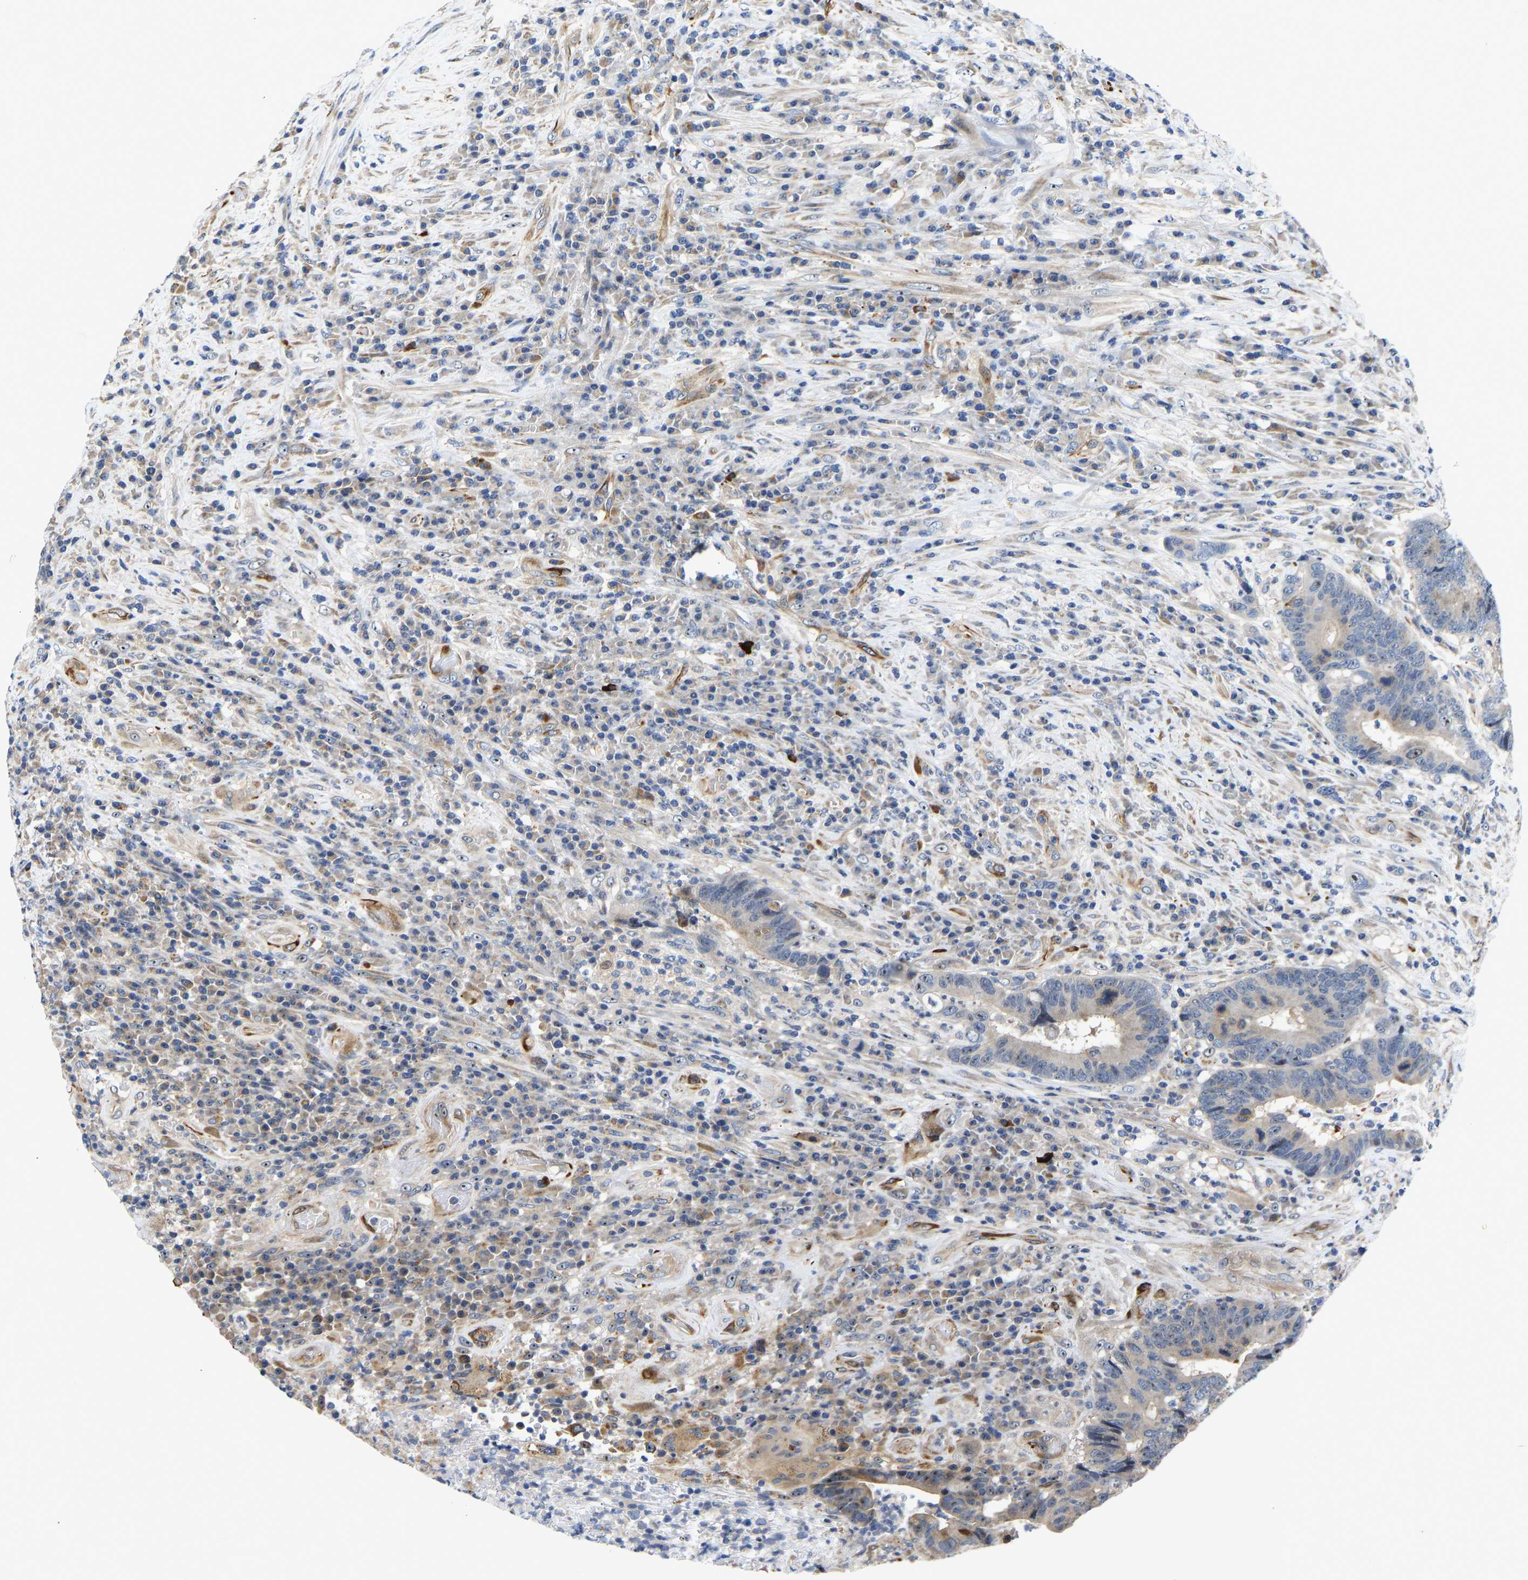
{"staining": {"intensity": "moderate", "quantity": "<25%", "location": "nuclear"}, "tissue": "colorectal cancer", "cell_type": "Tumor cells", "image_type": "cancer", "snomed": [{"axis": "morphology", "description": "Adenocarcinoma, NOS"}, {"axis": "topography", "description": "Rectum"}], "caption": "Colorectal adenocarcinoma was stained to show a protein in brown. There is low levels of moderate nuclear positivity in approximately <25% of tumor cells.", "gene": "RESF1", "patient": {"sex": "female", "age": 89}}